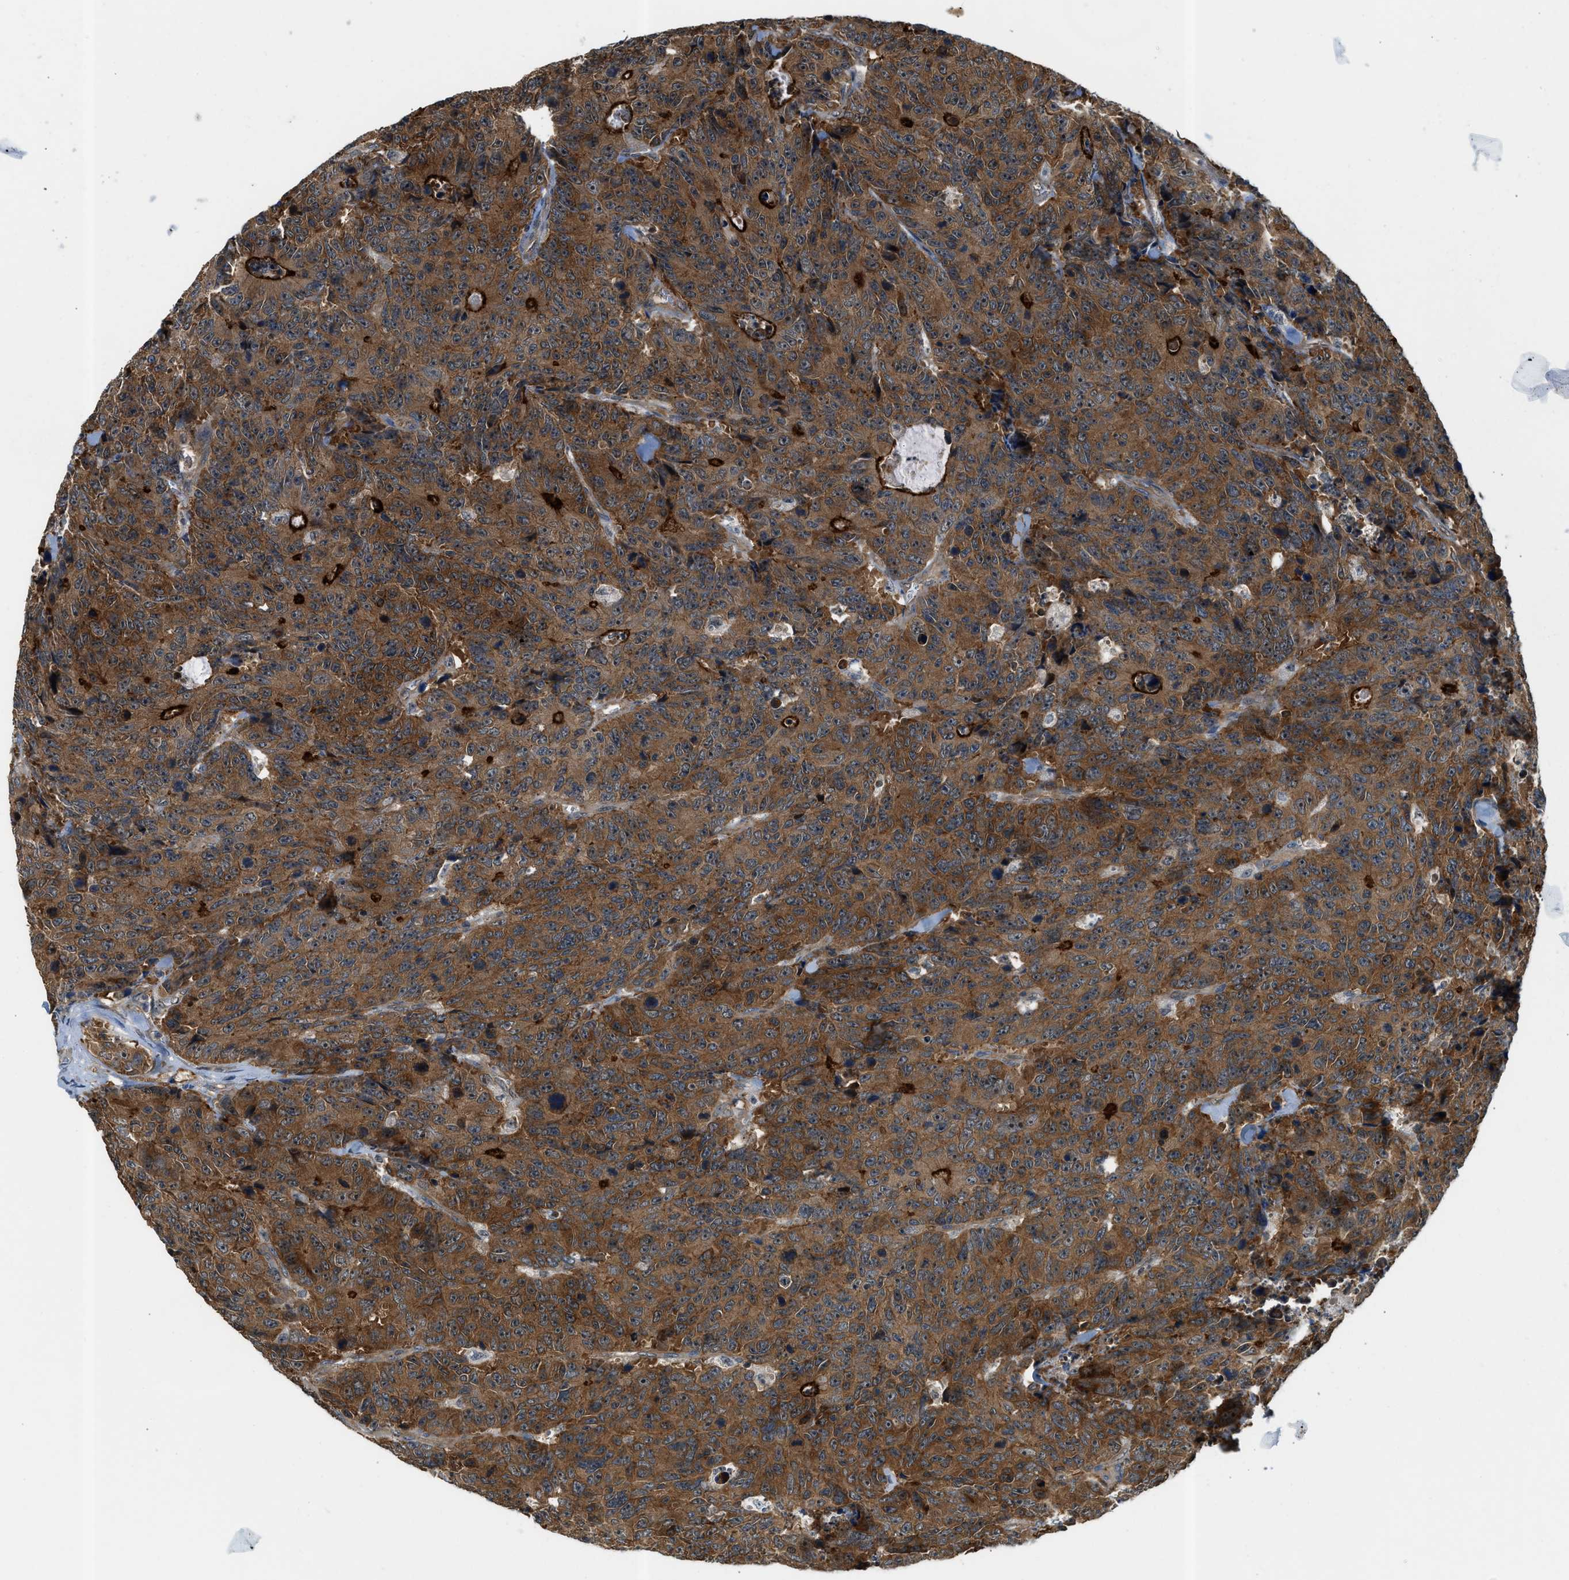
{"staining": {"intensity": "strong", "quantity": ">75%", "location": "cytoplasmic/membranous"}, "tissue": "colorectal cancer", "cell_type": "Tumor cells", "image_type": "cancer", "snomed": [{"axis": "morphology", "description": "Adenocarcinoma, NOS"}, {"axis": "topography", "description": "Colon"}], "caption": "Tumor cells reveal high levels of strong cytoplasmic/membranous positivity in about >75% of cells in human colorectal cancer.", "gene": "CBLB", "patient": {"sex": "male", "age": 87}}